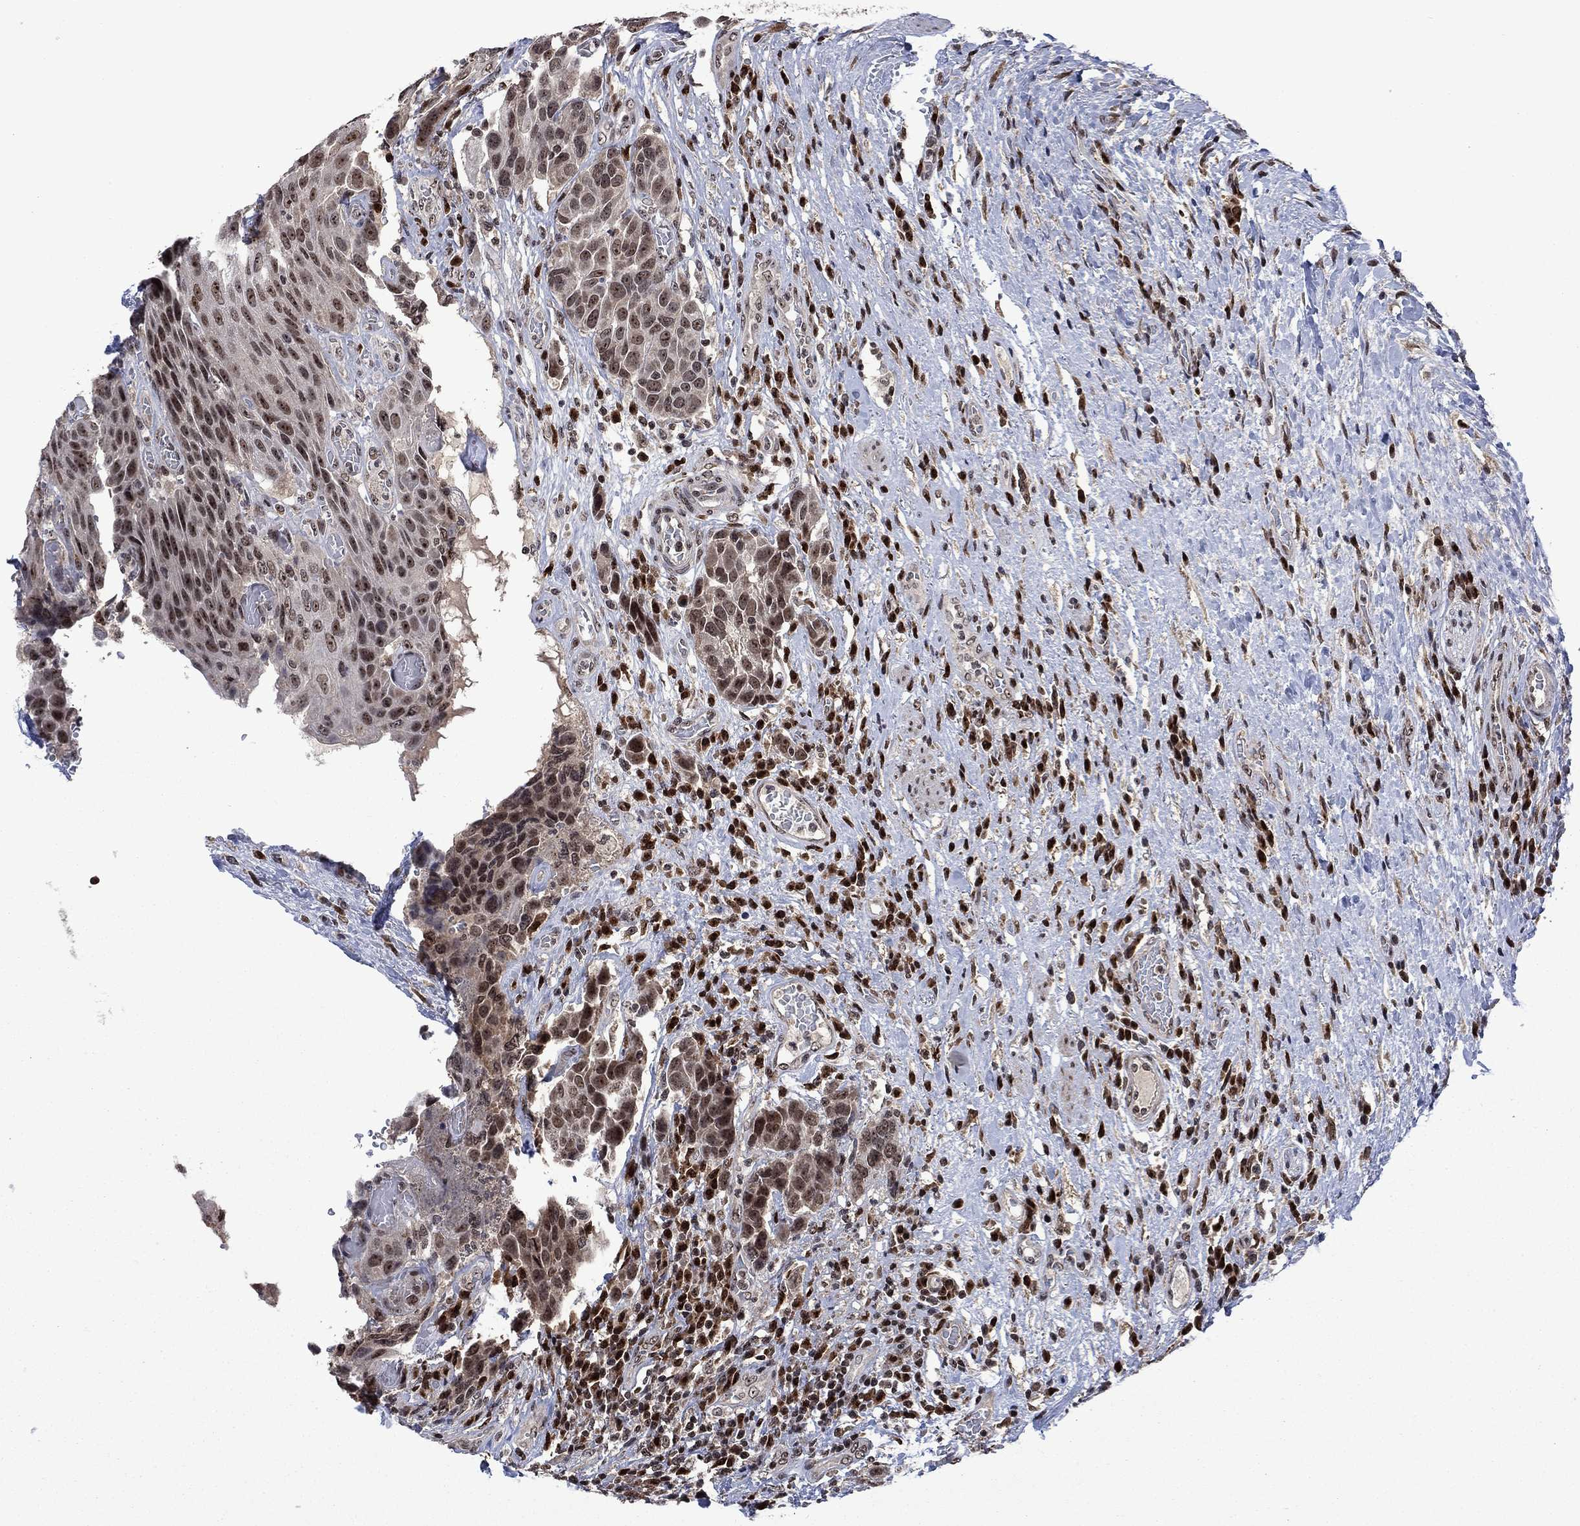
{"staining": {"intensity": "moderate", "quantity": "<25%", "location": "nuclear"}, "tissue": "urothelial cancer", "cell_type": "Tumor cells", "image_type": "cancer", "snomed": [{"axis": "morphology", "description": "Urothelial carcinoma, High grade"}, {"axis": "topography", "description": "Urinary bladder"}], "caption": "IHC (DAB (3,3'-diaminobenzidine)) staining of human urothelial carcinoma (high-grade) shows moderate nuclear protein staining in approximately <25% of tumor cells.", "gene": "FBL", "patient": {"sex": "female", "age": 70}}